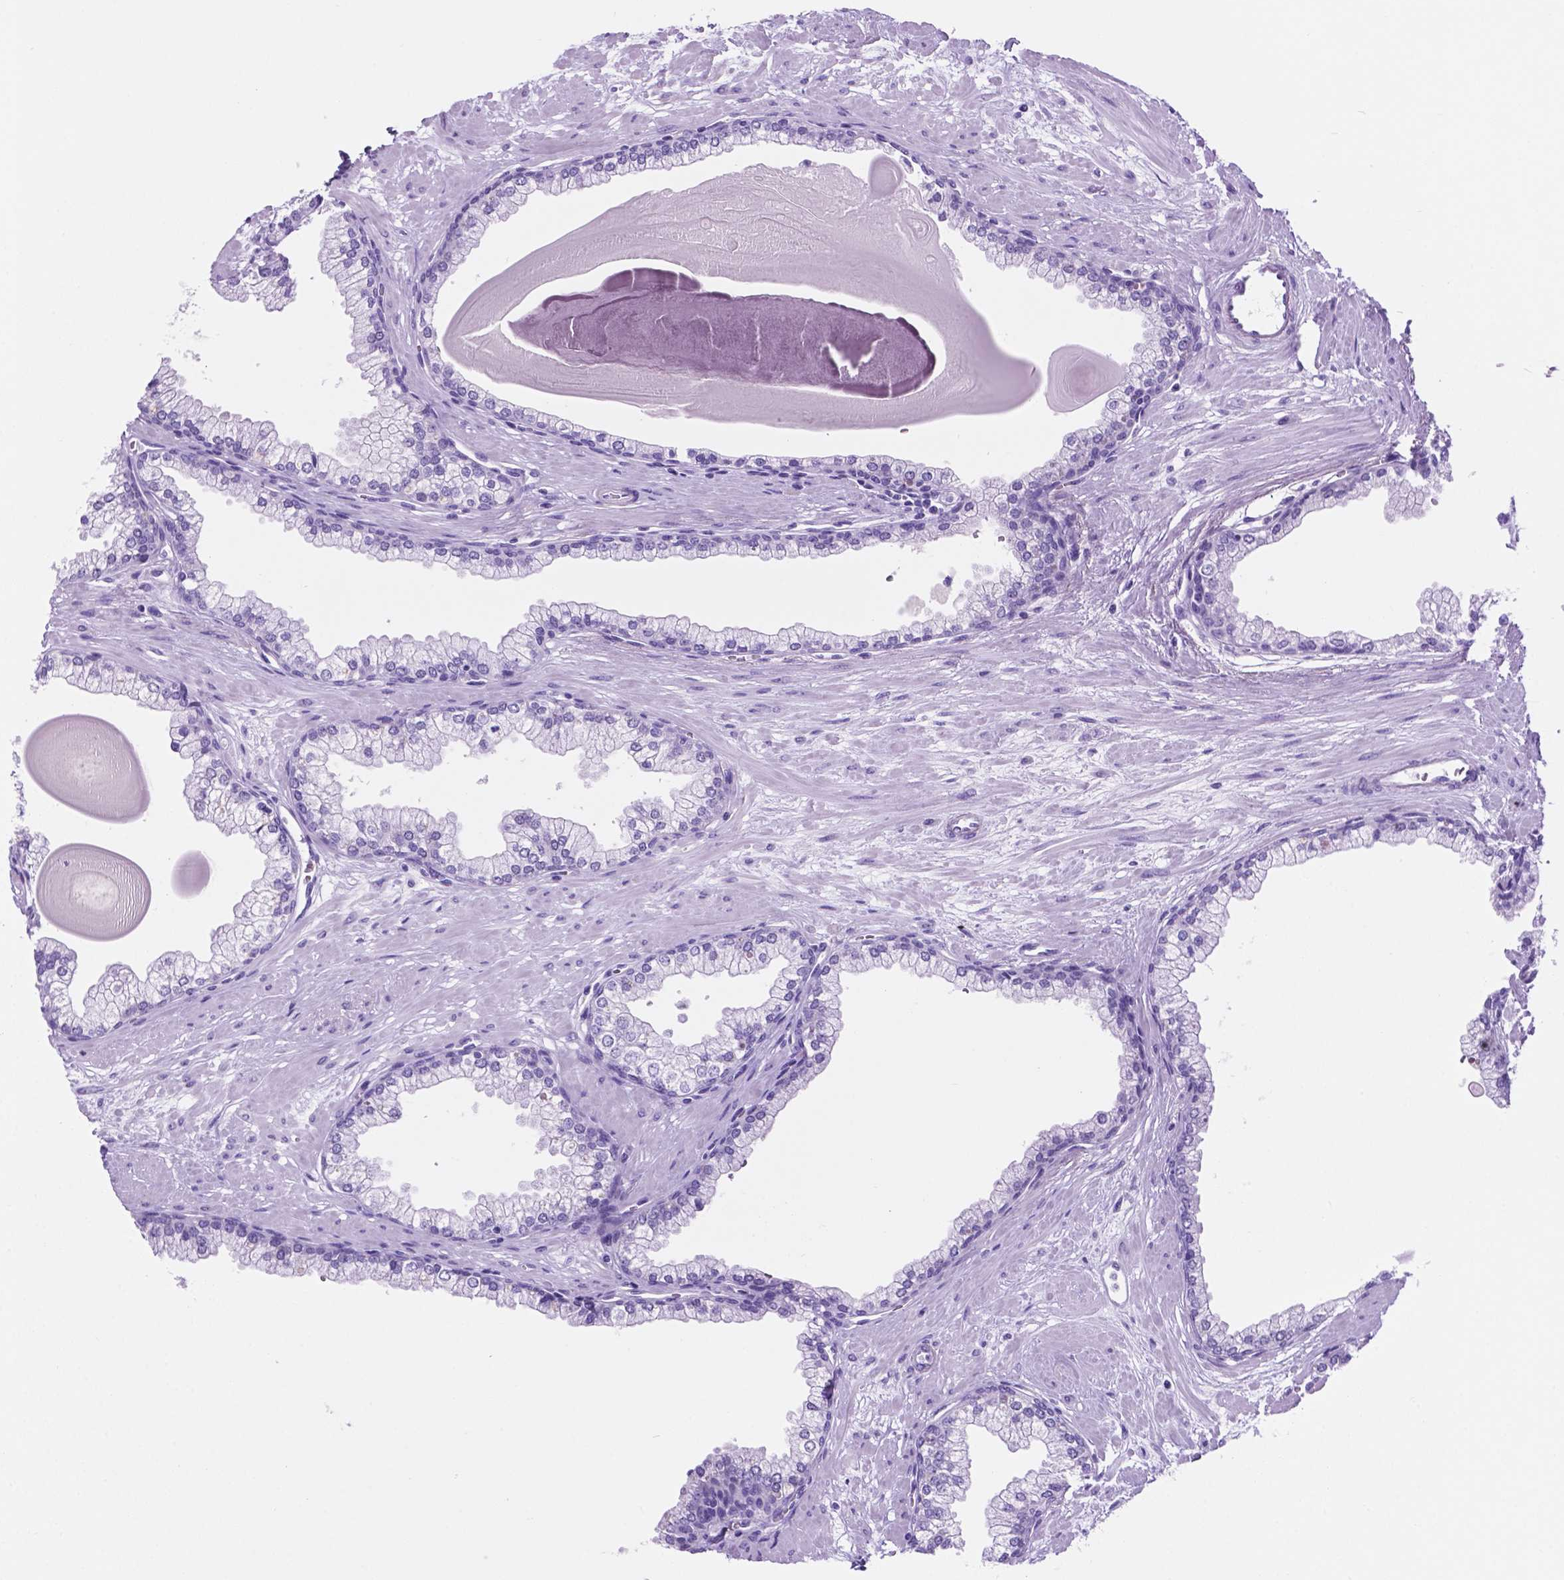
{"staining": {"intensity": "negative", "quantity": "none", "location": "none"}, "tissue": "prostate", "cell_type": "Glandular cells", "image_type": "normal", "snomed": [{"axis": "morphology", "description": "Normal tissue, NOS"}, {"axis": "topography", "description": "Prostate"}, {"axis": "topography", "description": "Peripheral nerve tissue"}], "caption": "IHC histopathology image of unremarkable prostate stained for a protein (brown), which displays no expression in glandular cells. The staining is performed using DAB brown chromogen with nuclei counter-stained in using hematoxylin.", "gene": "C17orf107", "patient": {"sex": "male", "age": 61}}